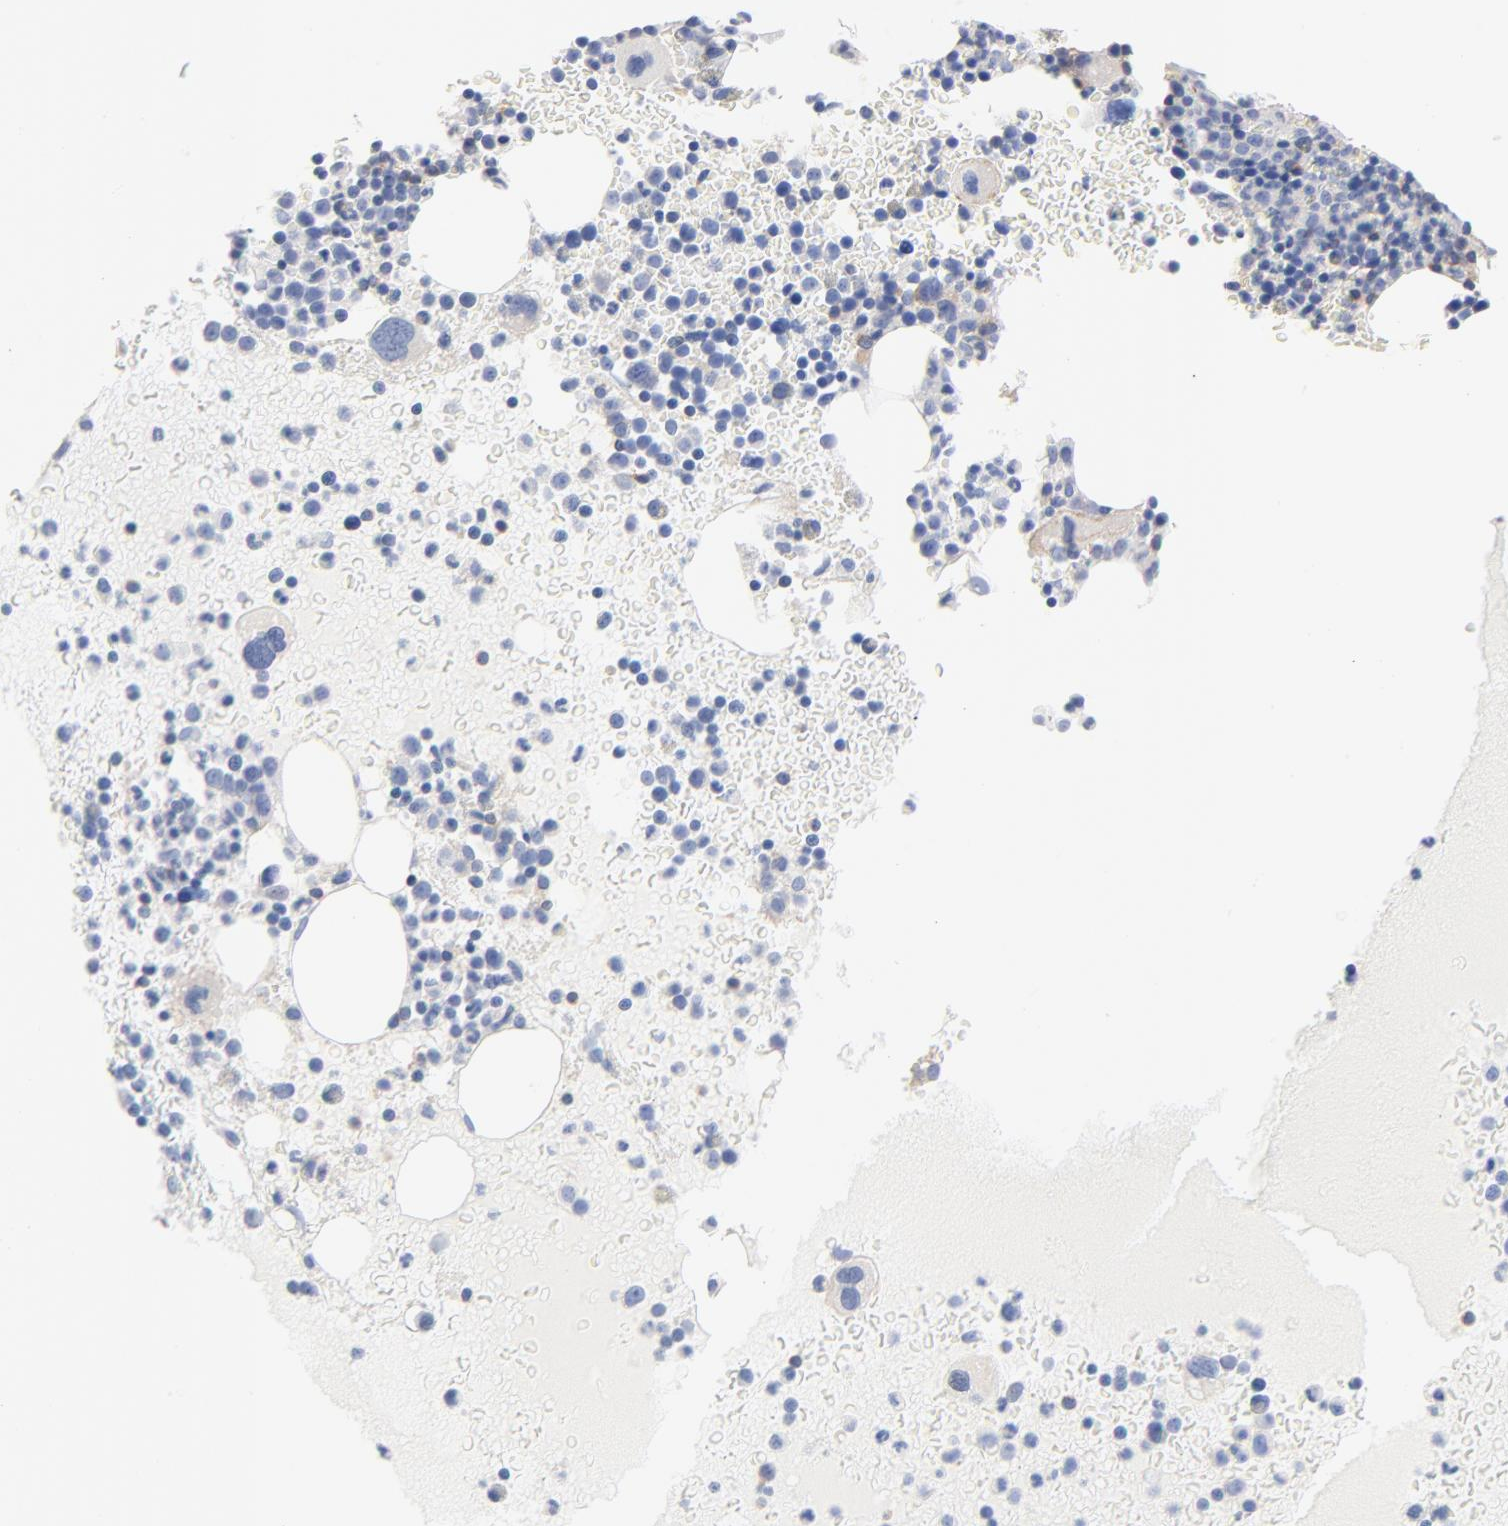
{"staining": {"intensity": "negative", "quantity": "none", "location": "none"}, "tissue": "bone marrow", "cell_type": "Hematopoietic cells", "image_type": "normal", "snomed": [{"axis": "morphology", "description": "Normal tissue, NOS"}, {"axis": "topography", "description": "Bone marrow"}], "caption": "The micrograph demonstrates no staining of hematopoietic cells in benign bone marrow.", "gene": "SEPTIN11", "patient": {"sex": "male", "age": 68}}